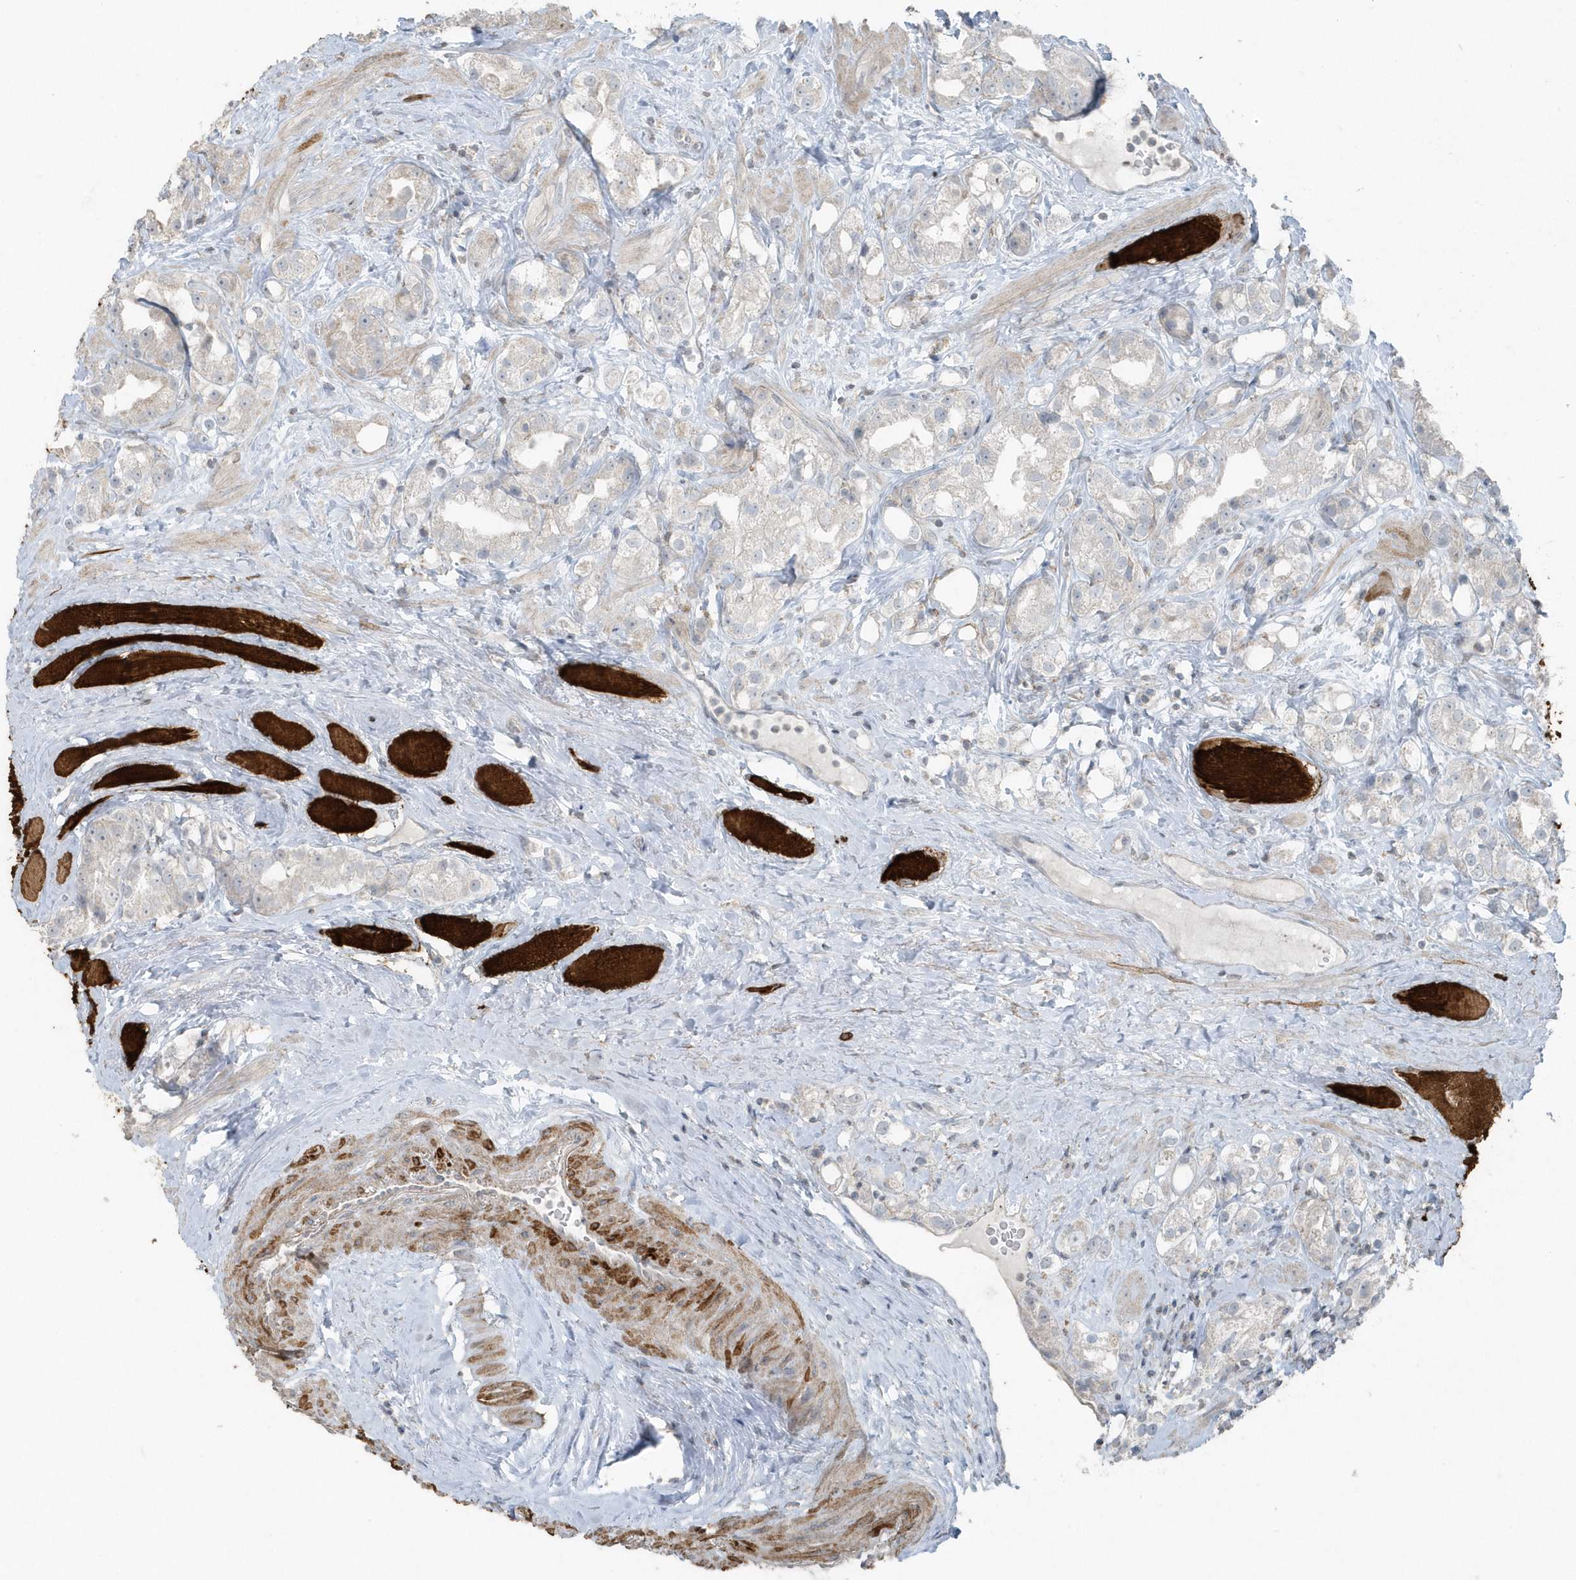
{"staining": {"intensity": "negative", "quantity": "none", "location": "none"}, "tissue": "prostate cancer", "cell_type": "Tumor cells", "image_type": "cancer", "snomed": [{"axis": "morphology", "description": "Adenocarcinoma, NOS"}, {"axis": "topography", "description": "Prostate"}], "caption": "The histopathology image shows no significant expression in tumor cells of prostate adenocarcinoma.", "gene": "ACTC1", "patient": {"sex": "male", "age": 79}}